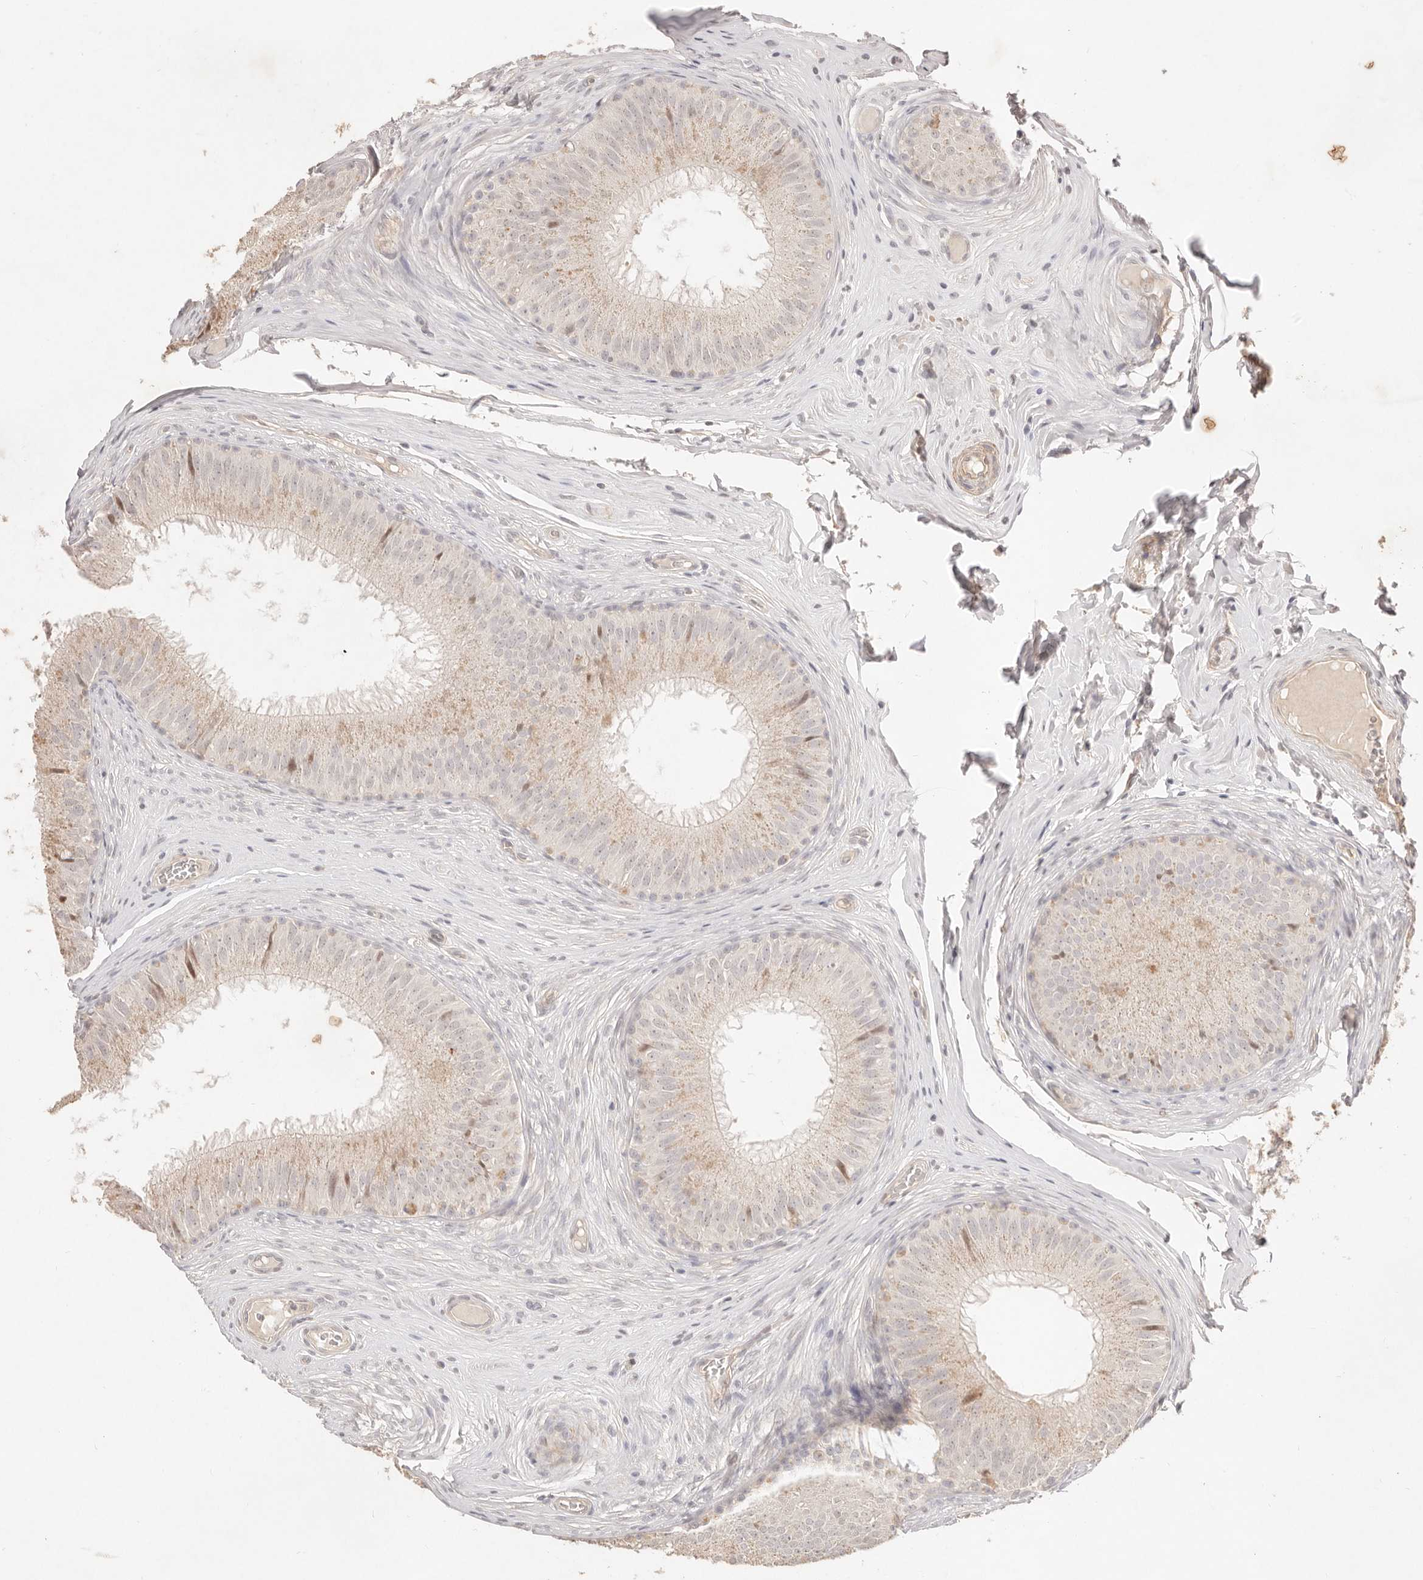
{"staining": {"intensity": "weak", "quantity": "25%-75%", "location": "cytoplasmic/membranous,nuclear"}, "tissue": "epididymis", "cell_type": "Glandular cells", "image_type": "normal", "snomed": [{"axis": "morphology", "description": "Normal tissue, NOS"}, {"axis": "topography", "description": "Epididymis"}], "caption": "Immunohistochemical staining of benign human epididymis demonstrates weak cytoplasmic/membranous,nuclear protein positivity in about 25%-75% of glandular cells.", "gene": "MEP1A", "patient": {"sex": "male", "age": 32}}